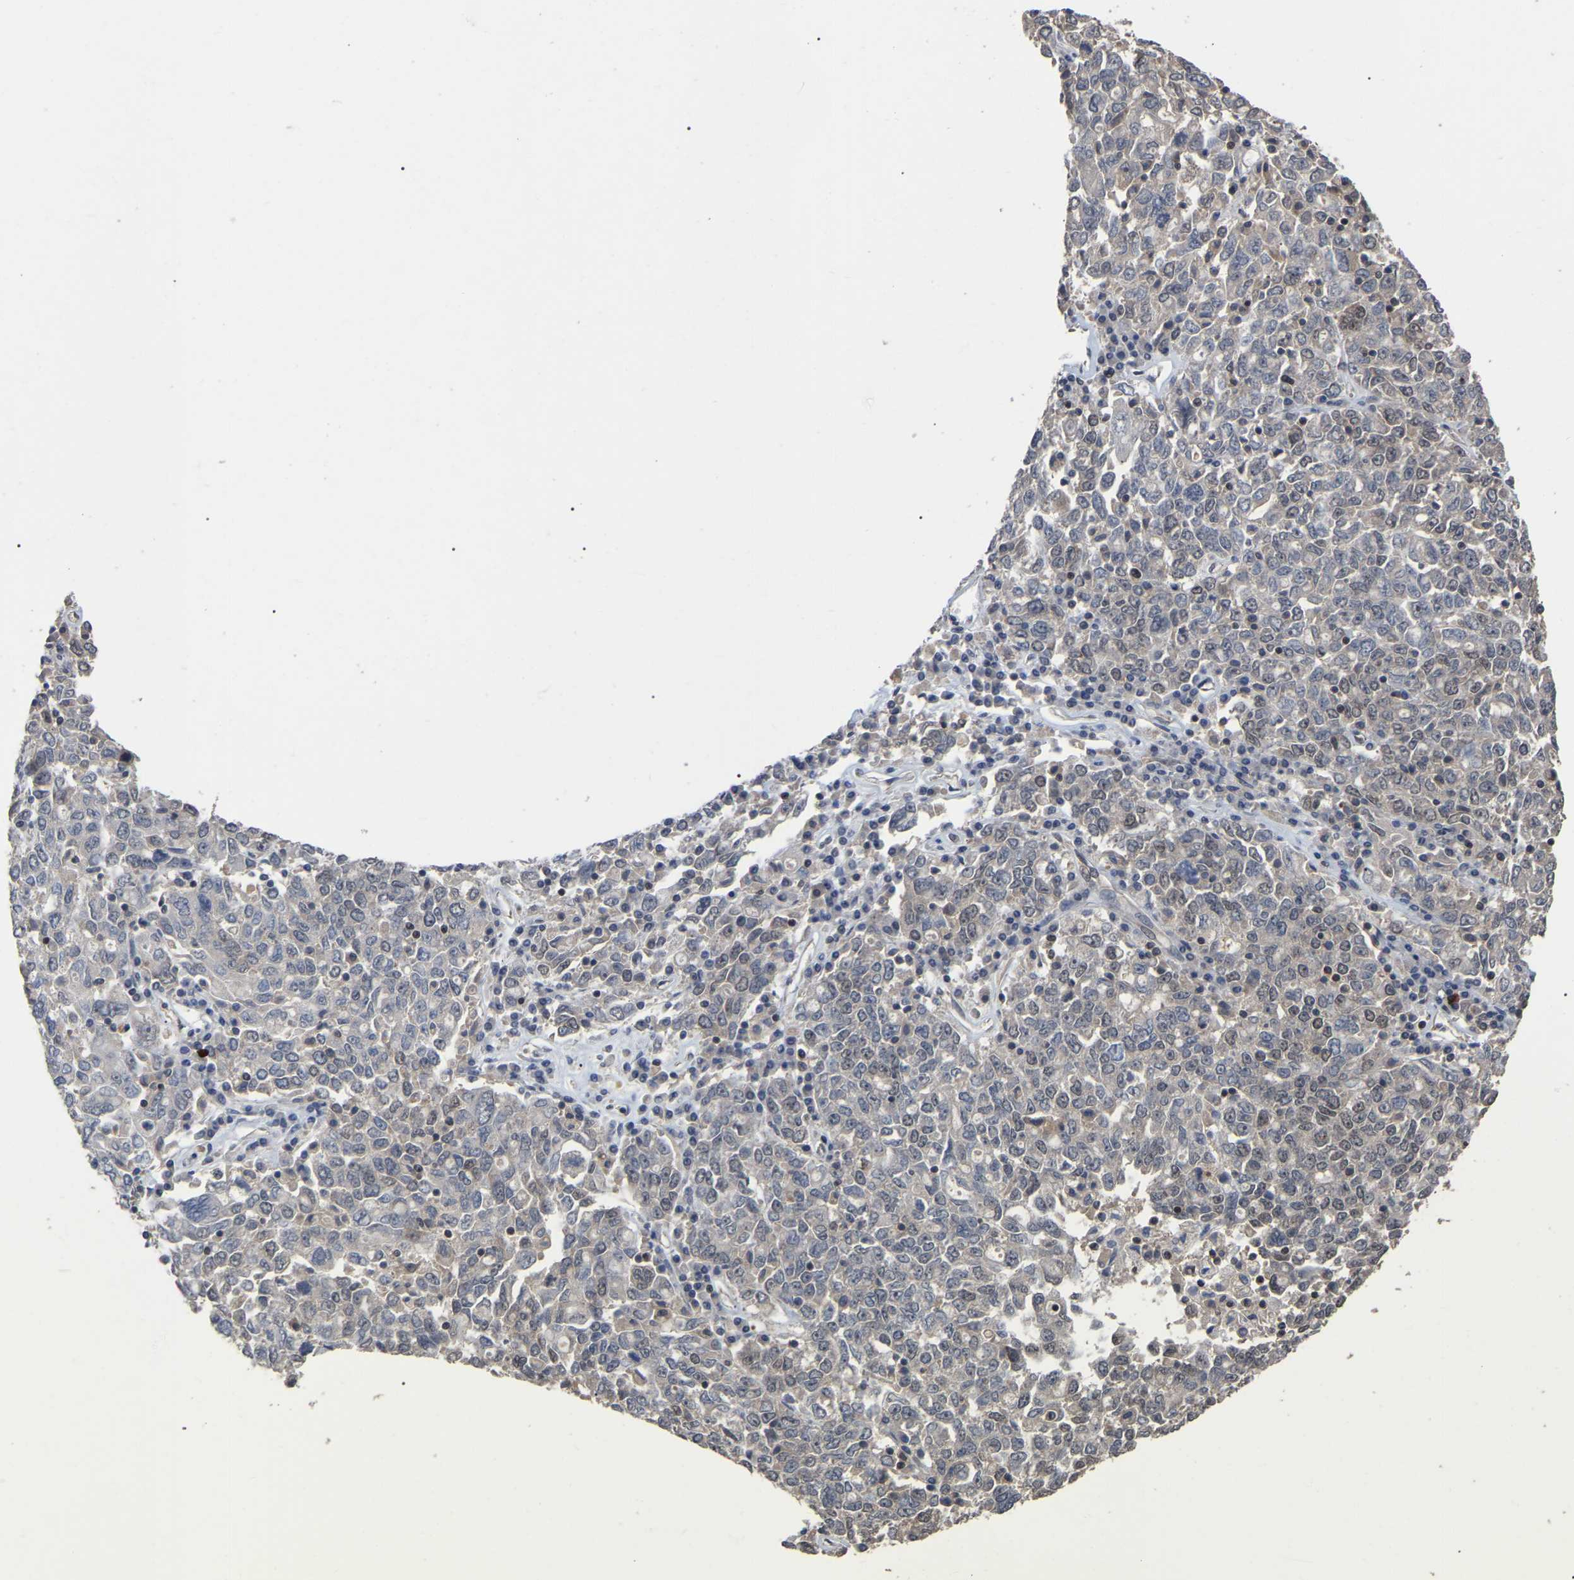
{"staining": {"intensity": "weak", "quantity": "25%-75%", "location": "nuclear"}, "tissue": "ovarian cancer", "cell_type": "Tumor cells", "image_type": "cancer", "snomed": [{"axis": "morphology", "description": "Carcinoma, endometroid"}, {"axis": "topography", "description": "Ovary"}], "caption": "Protein staining of ovarian endometroid carcinoma tissue exhibits weak nuclear expression in approximately 25%-75% of tumor cells.", "gene": "JAZF1", "patient": {"sex": "female", "age": 62}}